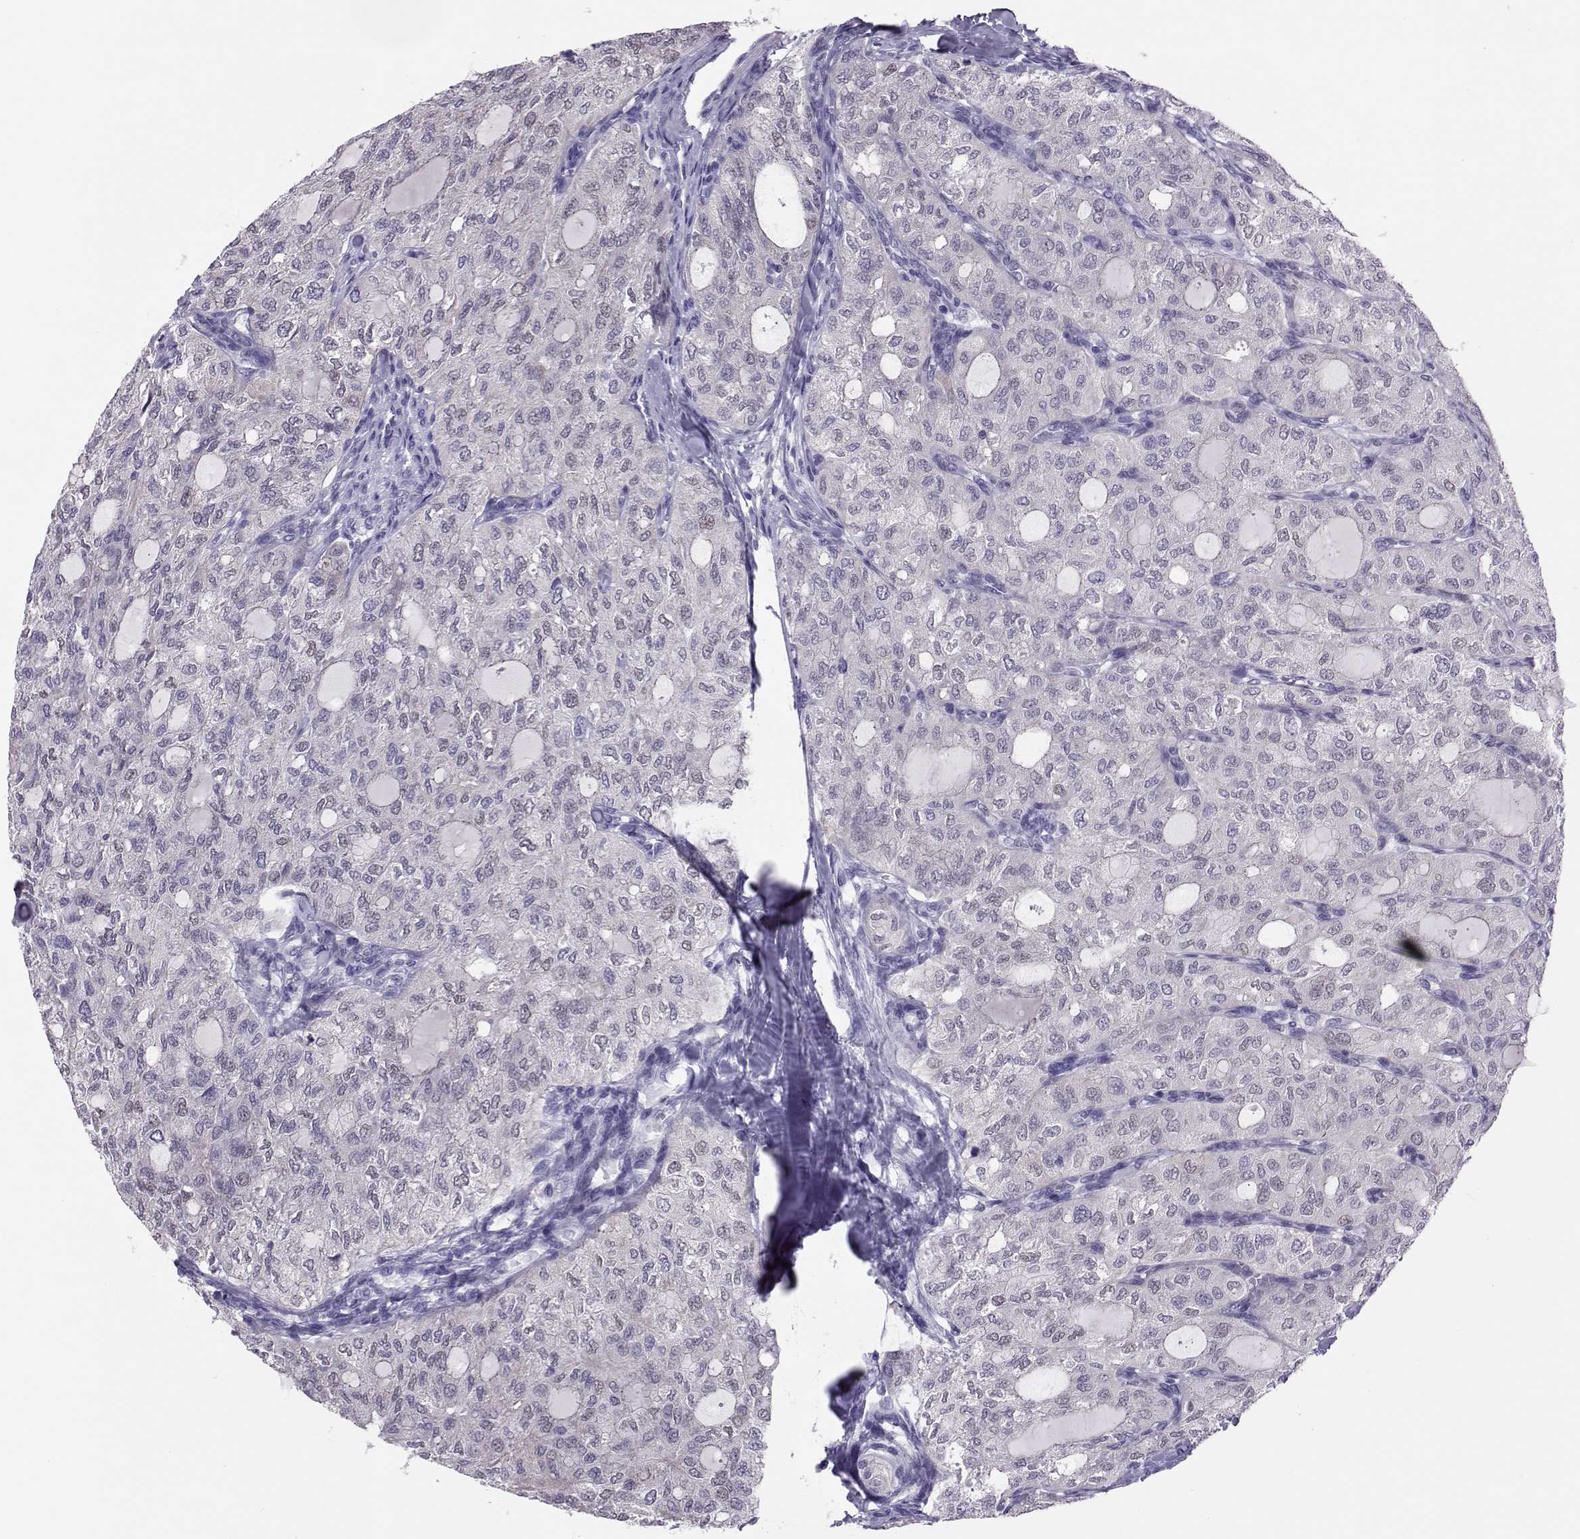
{"staining": {"intensity": "negative", "quantity": "none", "location": "none"}, "tissue": "thyroid cancer", "cell_type": "Tumor cells", "image_type": "cancer", "snomed": [{"axis": "morphology", "description": "Follicular adenoma carcinoma, NOS"}, {"axis": "topography", "description": "Thyroid gland"}], "caption": "This histopathology image is of follicular adenoma carcinoma (thyroid) stained with immunohistochemistry (IHC) to label a protein in brown with the nuclei are counter-stained blue. There is no staining in tumor cells.", "gene": "DNAAF1", "patient": {"sex": "male", "age": 75}}